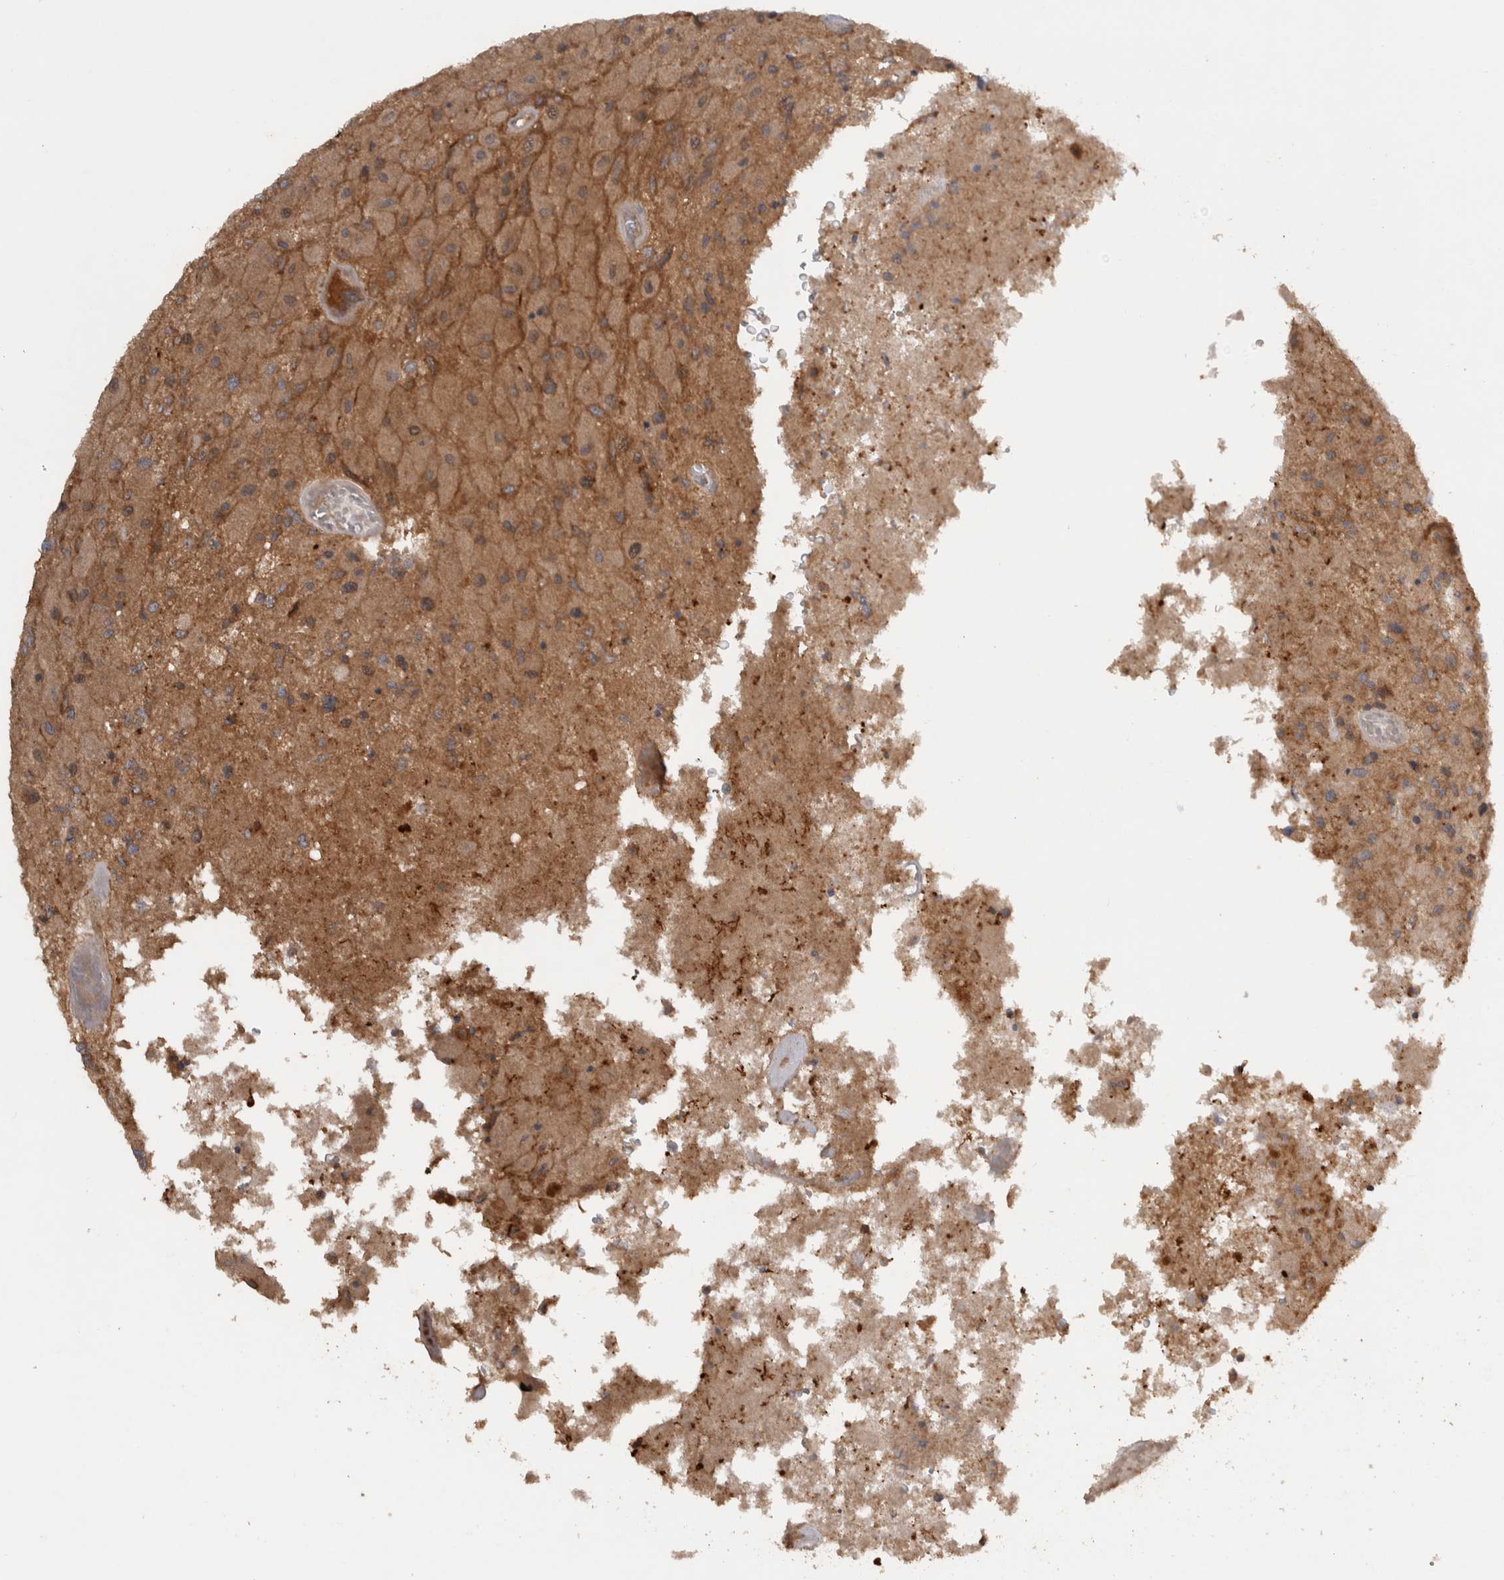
{"staining": {"intensity": "weak", "quantity": ">75%", "location": "cytoplasmic/membranous"}, "tissue": "glioma", "cell_type": "Tumor cells", "image_type": "cancer", "snomed": [{"axis": "morphology", "description": "Normal tissue, NOS"}, {"axis": "morphology", "description": "Glioma, malignant, High grade"}, {"axis": "topography", "description": "Cerebral cortex"}], "caption": "Human malignant high-grade glioma stained with a protein marker shows weak staining in tumor cells.", "gene": "VEPH1", "patient": {"sex": "male", "age": 77}}